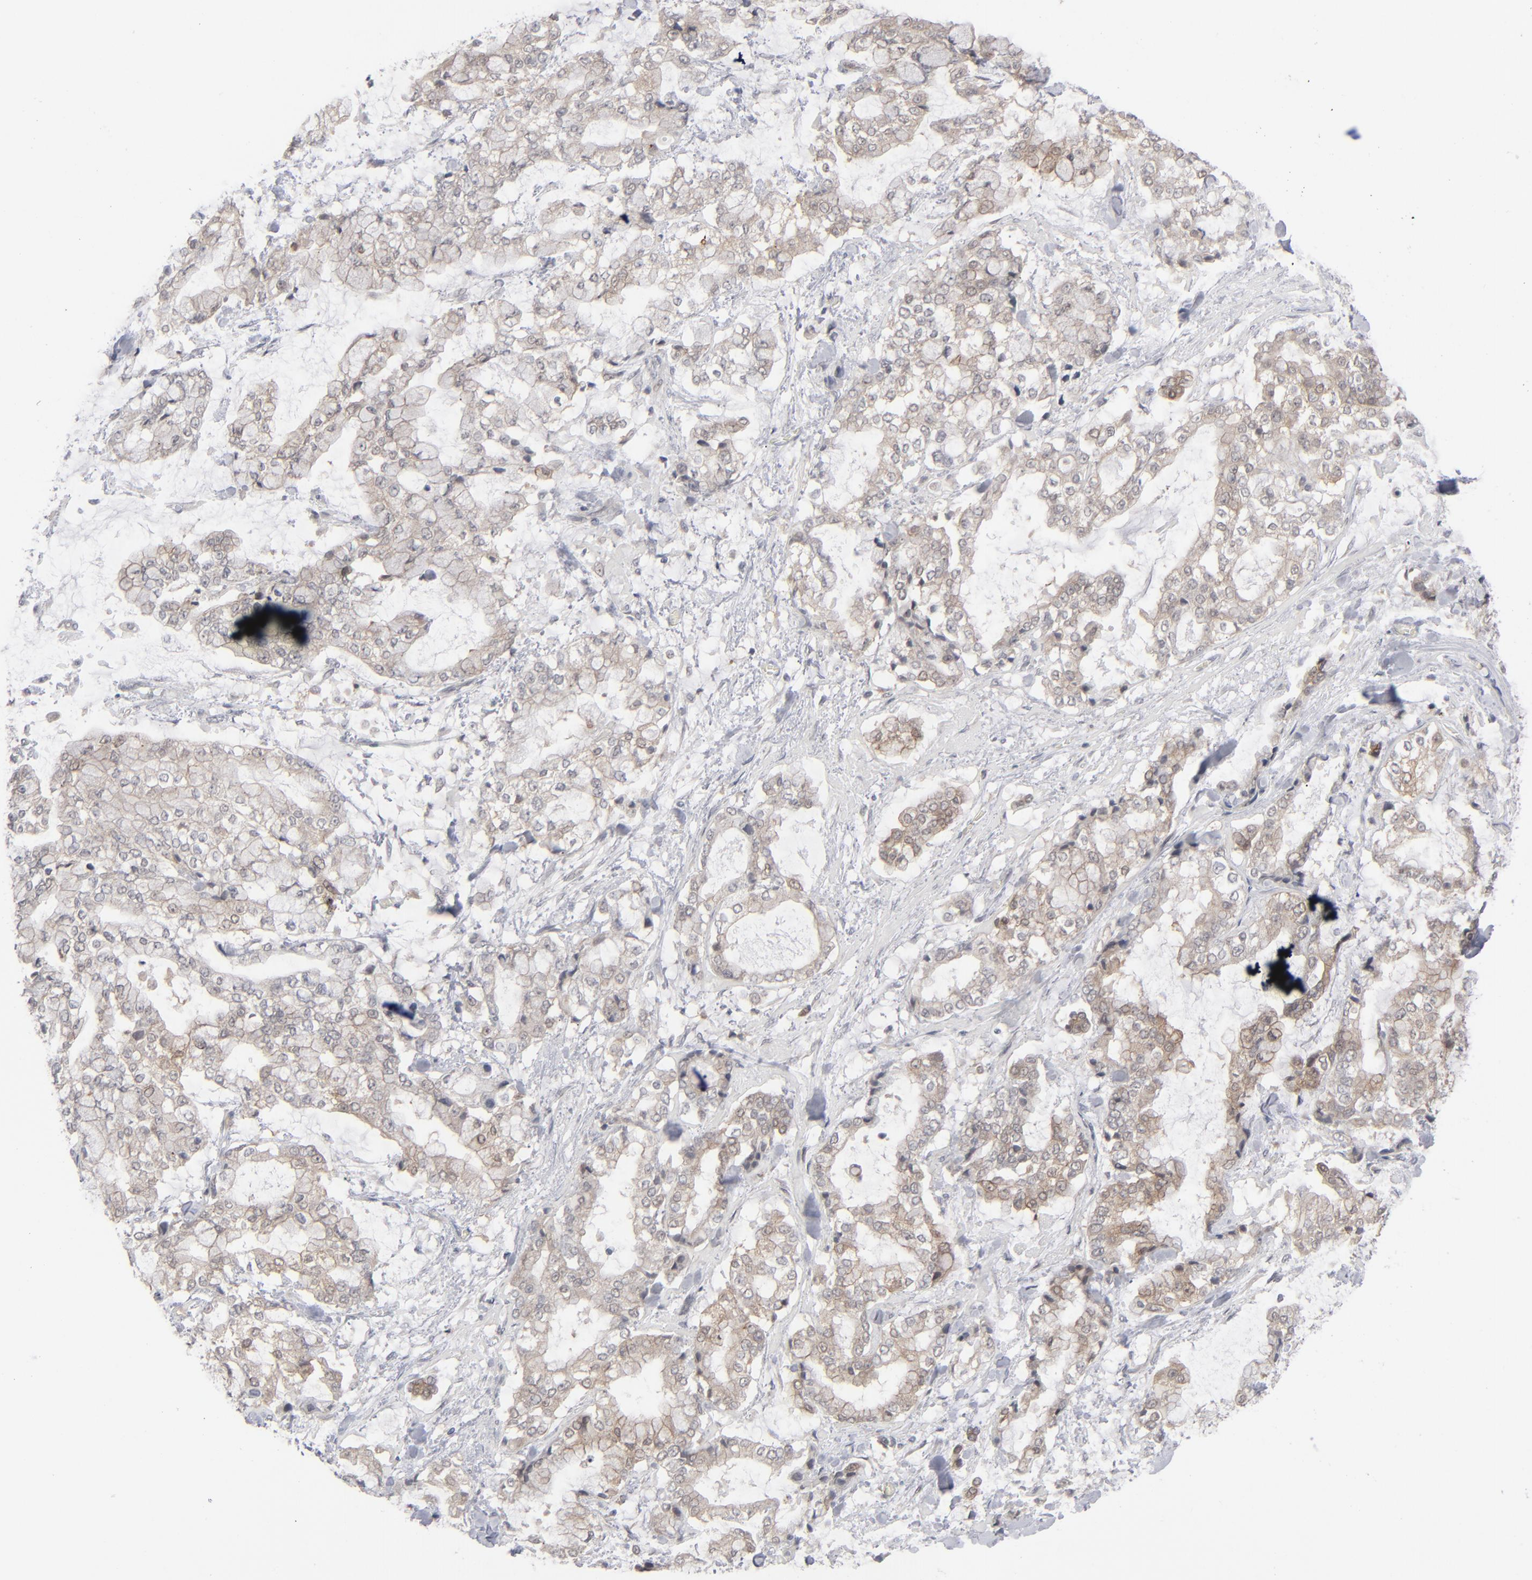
{"staining": {"intensity": "moderate", "quantity": ">75%", "location": "cytoplasmic/membranous"}, "tissue": "stomach cancer", "cell_type": "Tumor cells", "image_type": "cancer", "snomed": [{"axis": "morphology", "description": "Normal tissue, NOS"}, {"axis": "morphology", "description": "Adenocarcinoma, NOS"}, {"axis": "topography", "description": "Stomach, upper"}, {"axis": "topography", "description": "Stomach"}], "caption": "This is an image of IHC staining of stomach cancer, which shows moderate staining in the cytoplasmic/membranous of tumor cells.", "gene": "POF1B", "patient": {"sex": "male", "age": 76}}